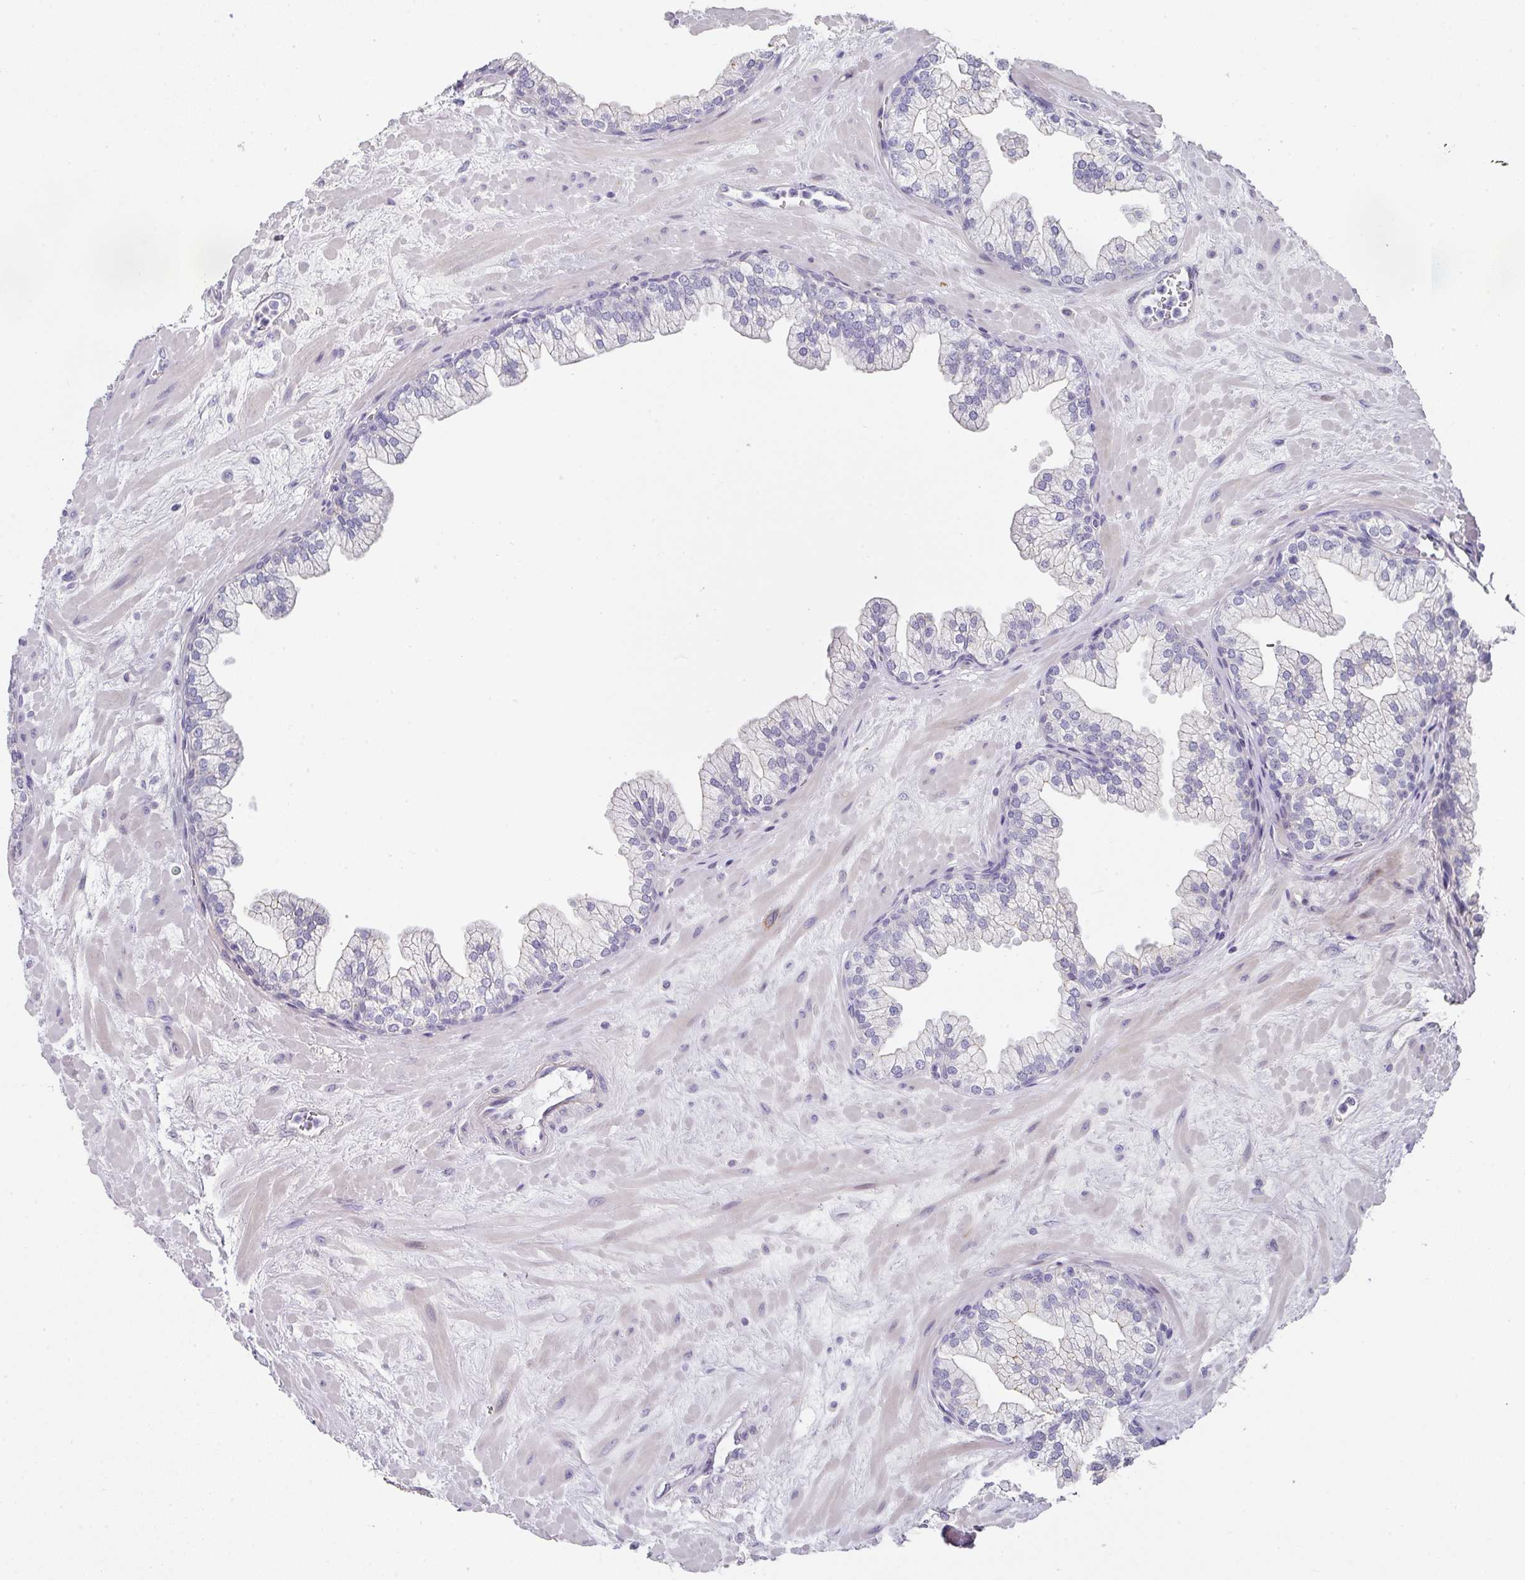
{"staining": {"intensity": "negative", "quantity": "none", "location": "none"}, "tissue": "prostate", "cell_type": "Glandular cells", "image_type": "normal", "snomed": [{"axis": "morphology", "description": "Normal tissue, NOS"}, {"axis": "topography", "description": "Prostate"}, {"axis": "topography", "description": "Peripheral nerve tissue"}], "caption": "DAB immunohistochemical staining of unremarkable prostate exhibits no significant staining in glandular cells. (DAB (3,3'-diaminobenzidine) immunohistochemistry visualized using brightfield microscopy, high magnification).", "gene": "ANKRD29", "patient": {"sex": "male", "age": 61}}